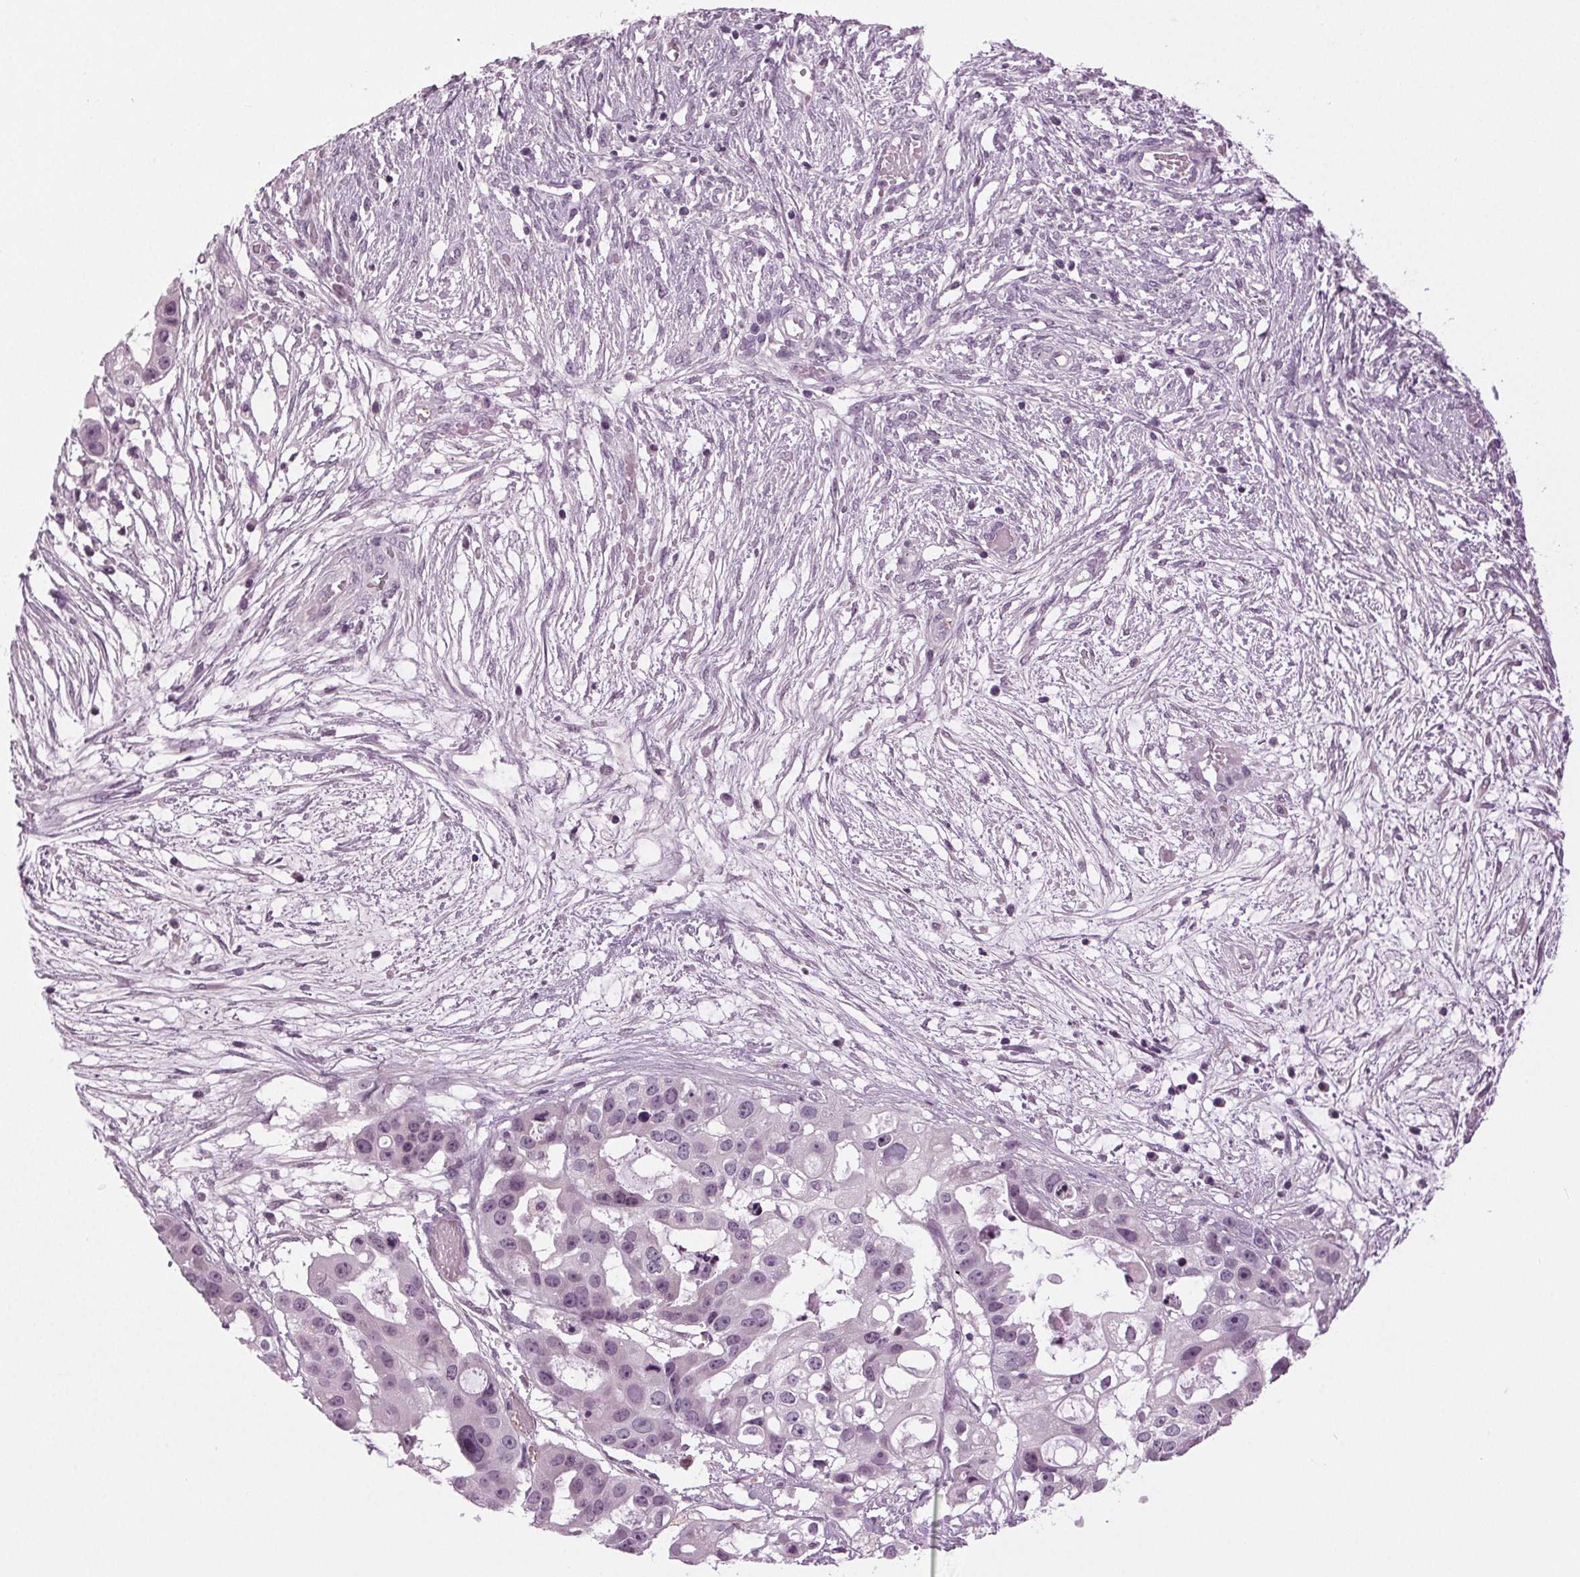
{"staining": {"intensity": "negative", "quantity": "none", "location": "none"}, "tissue": "ovarian cancer", "cell_type": "Tumor cells", "image_type": "cancer", "snomed": [{"axis": "morphology", "description": "Cystadenocarcinoma, serous, NOS"}, {"axis": "topography", "description": "Ovary"}], "caption": "Immunohistochemistry (IHC) photomicrograph of neoplastic tissue: human serous cystadenocarcinoma (ovarian) stained with DAB reveals no significant protein positivity in tumor cells. Nuclei are stained in blue.", "gene": "DNAH12", "patient": {"sex": "female", "age": 56}}